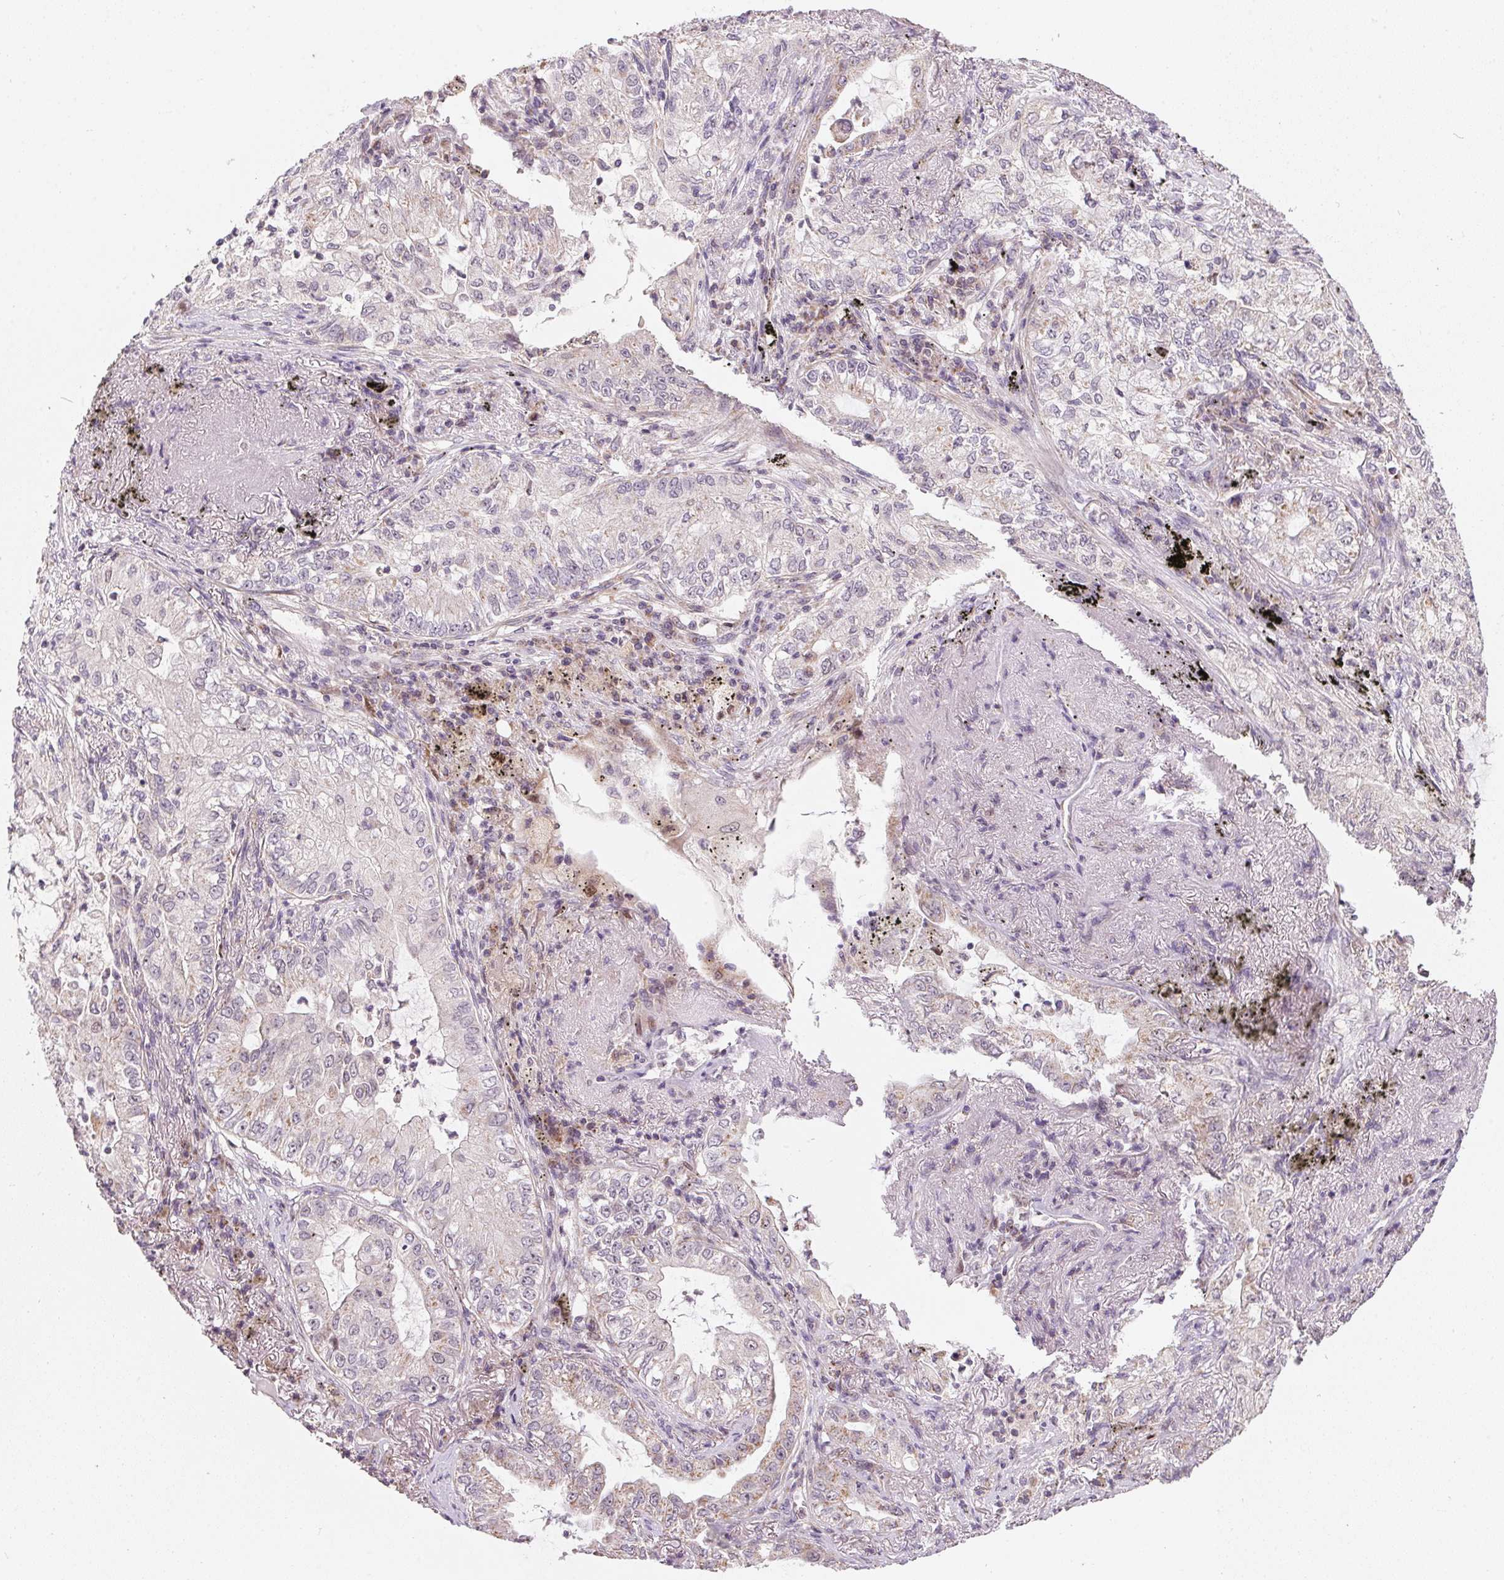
{"staining": {"intensity": "negative", "quantity": "none", "location": "none"}, "tissue": "lung cancer", "cell_type": "Tumor cells", "image_type": "cancer", "snomed": [{"axis": "morphology", "description": "Adenocarcinoma, NOS"}, {"axis": "topography", "description": "Lung"}], "caption": "There is no significant positivity in tumor cells of lung cancer.", "gene": "COQ7", "patient": {"sex": "female", "age": 73}}